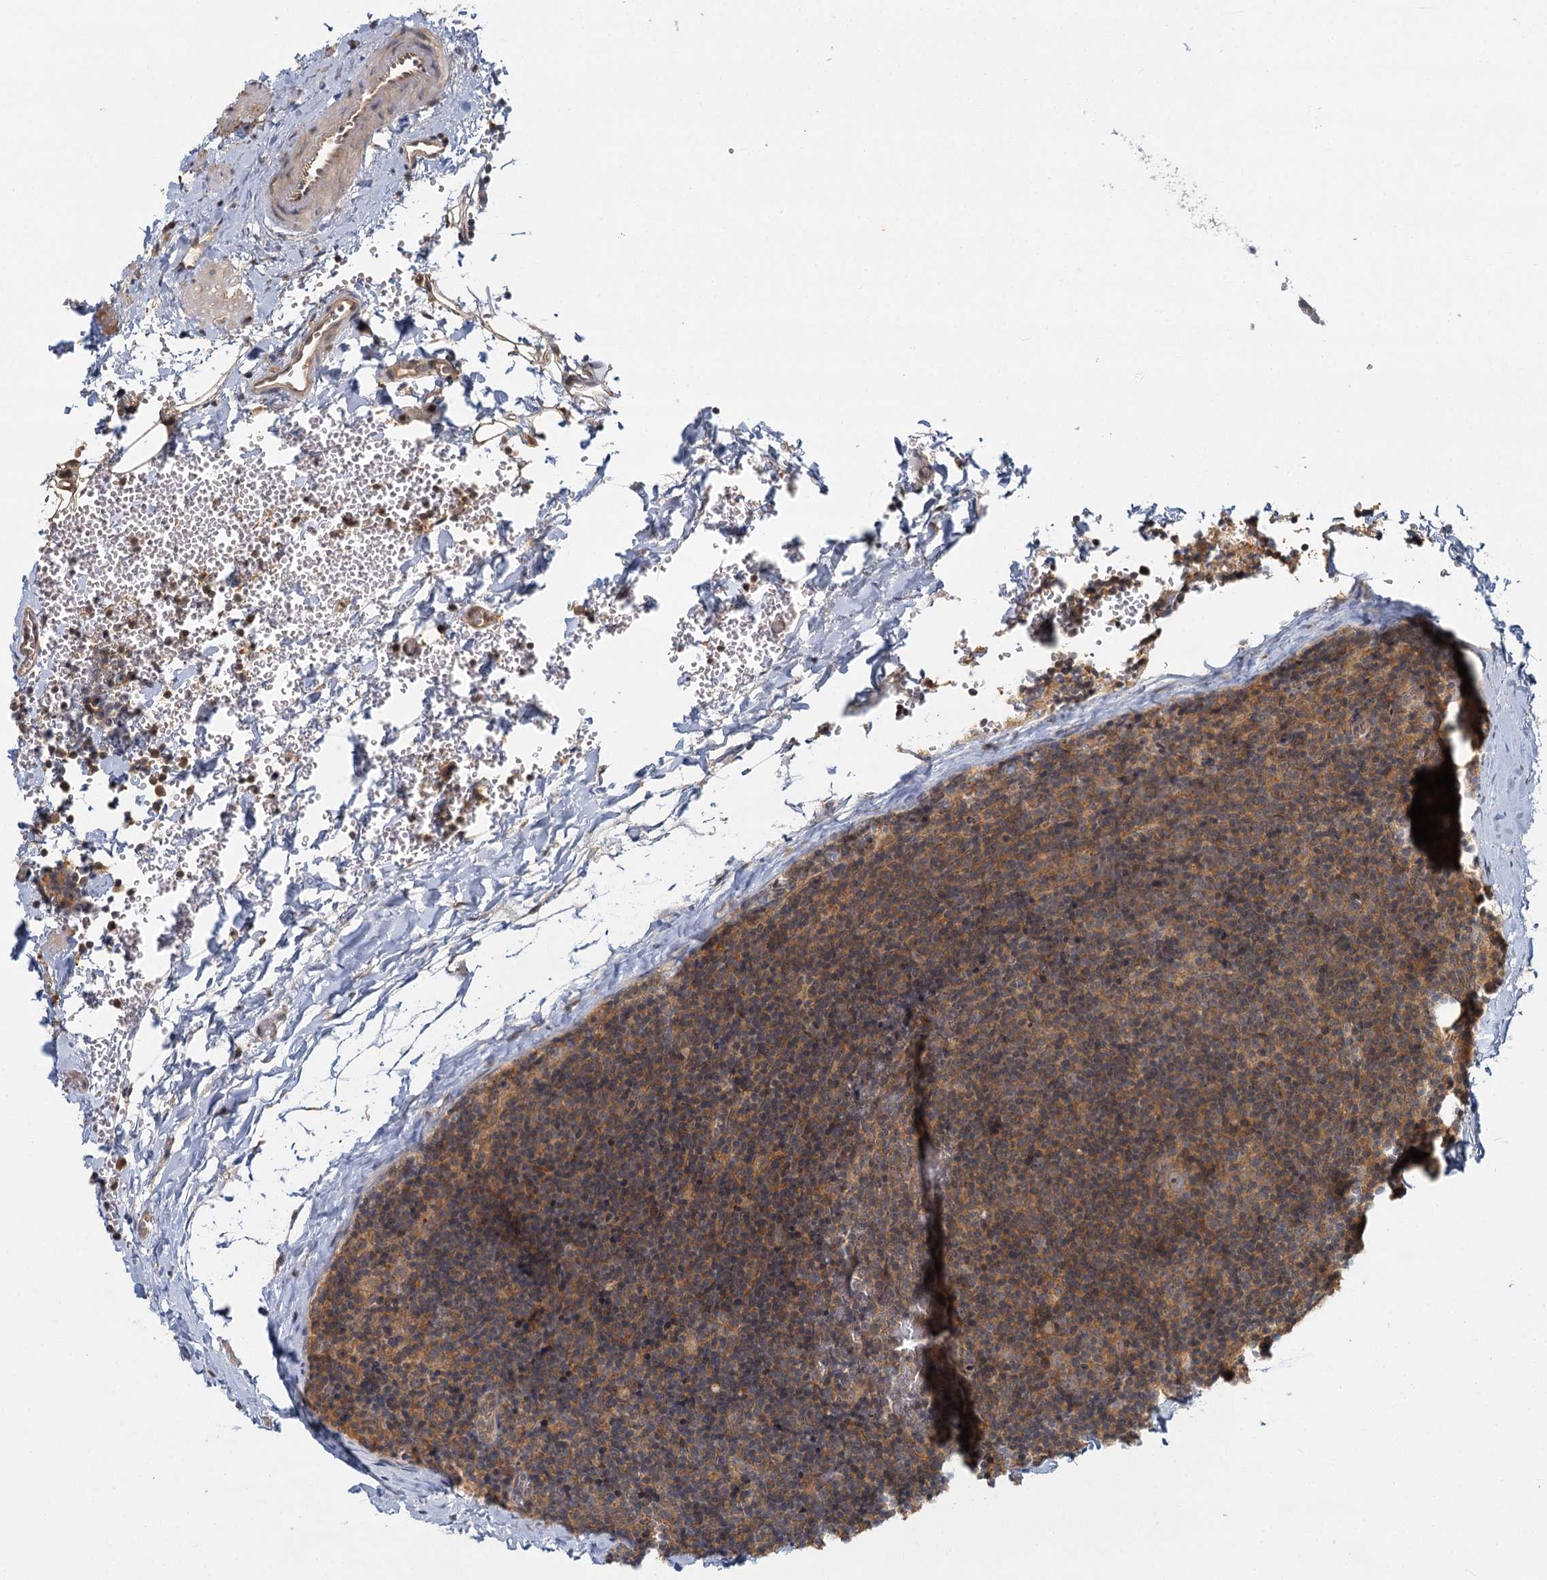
{"staining": {"intensity": "weak", "quantity": ">75%", "location": "cytoplasmic/membranous"}, "tissue": "lymphoma", "cell_type": "Tumor cells", "image_type": "cancer", "snomed": [{"axis": "morphology", "description": "Hodgkin's disease, NOS"}, {"axis": "topography", "description": "Lymph node"}], "caption": "DAB (3,3'-diaminobenzidine) immunohistochemical staining of Hodgkin's disease displays weak cytoplasmic/membranous protein staining in about >75% of tumor cells. (Brightfield microscopy of DAB IHC at high magnification).", "gene": "ZNF549", "patient": {"sex": "female", "age": 57}}